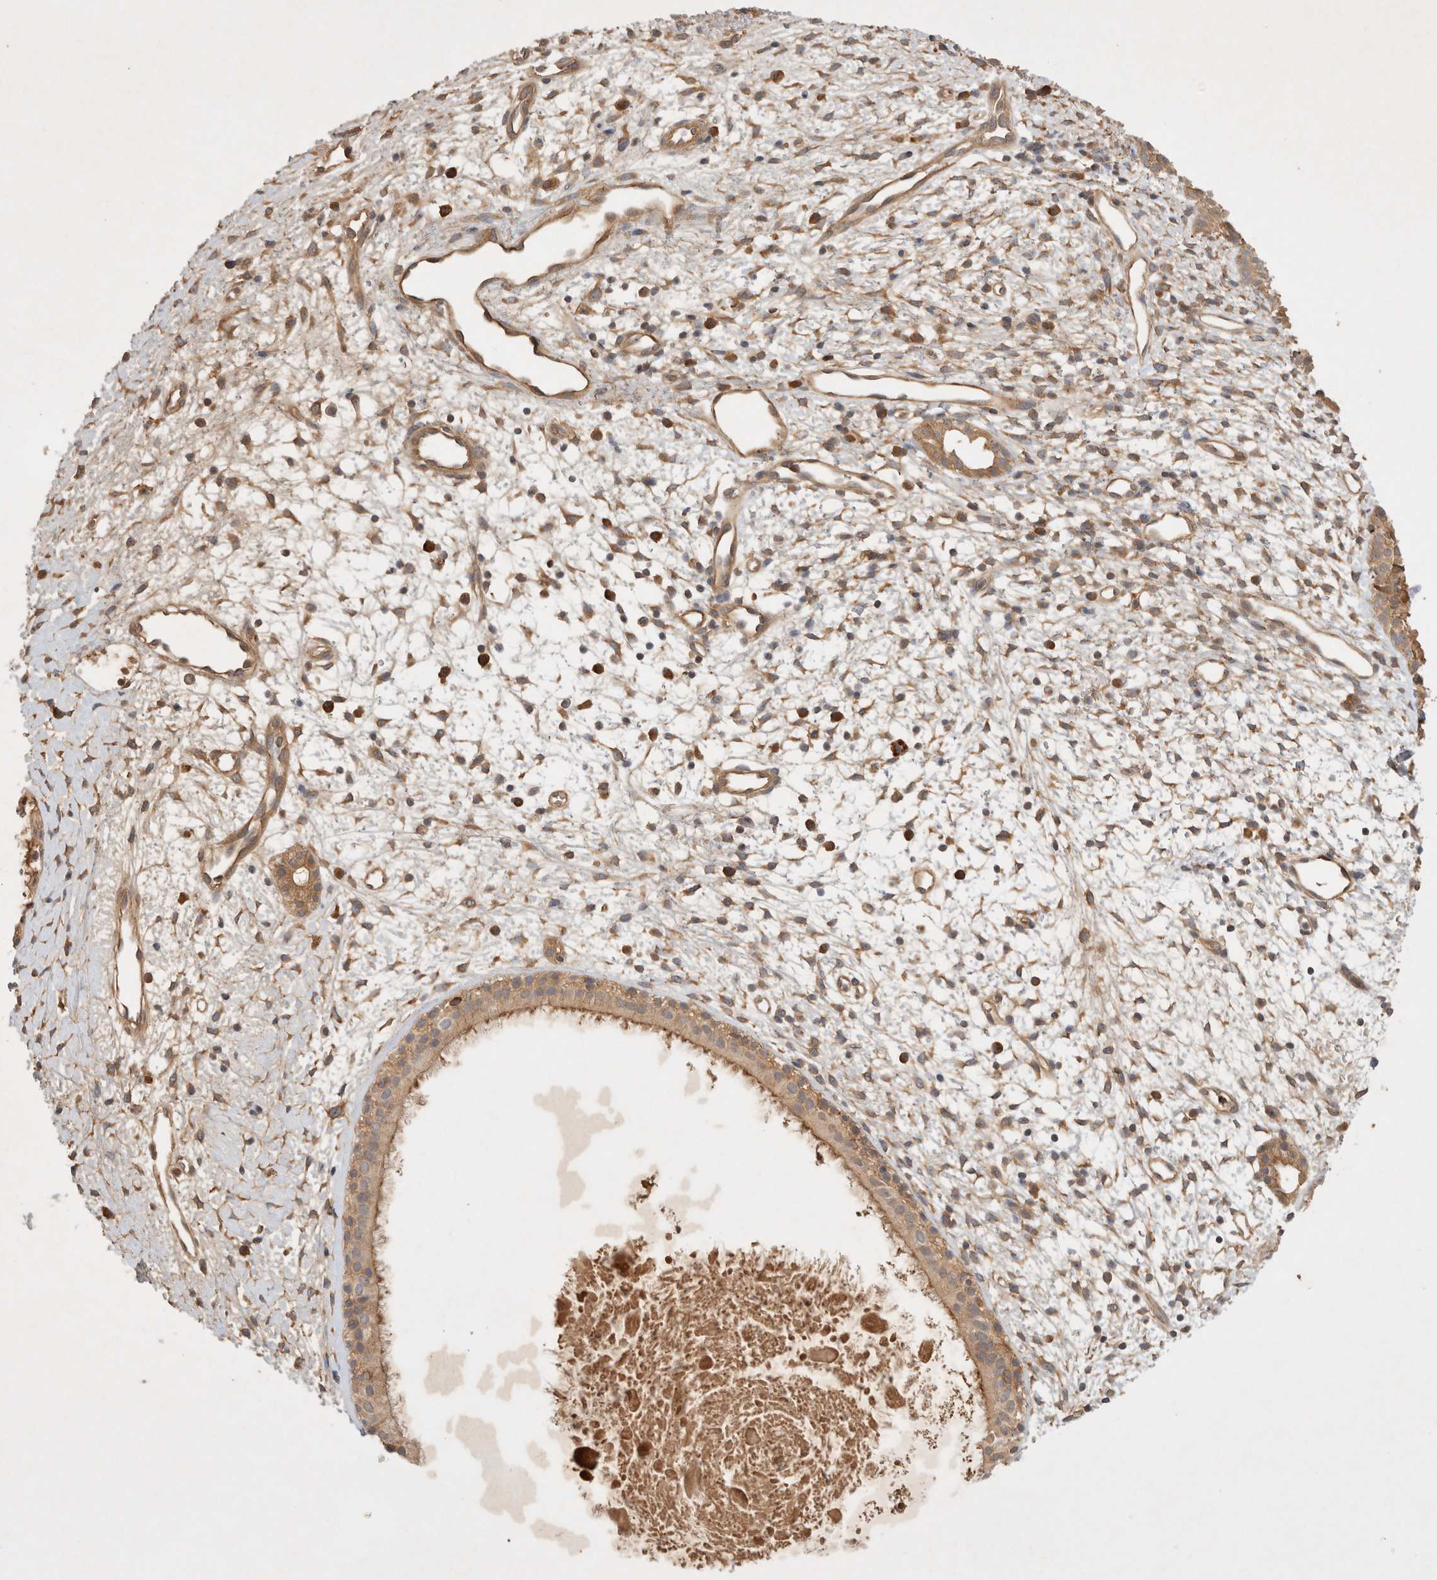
{"staining": {"intensity": "weak", "quantity": ">75%", "location": "cytoplasmic/membranous"}, "tissue": "nasopharynx", "cell_type": "Respiratory epithelial cells", "image_type": "normal", "snomed": [{"axis": "morphology", "description": "Normal tissue, NOS"}, {"axis": "topography", "description": "Nasopharynx"}], "caption": "Immunohistochemical staining of benign human nasopharynx demonstrates low levels of weak cytoplasmic/membranous positivity in about >75% of respiratory epithelial cells.", "gene": "YES1", "patient": {"sex": "male", "age": 22}}